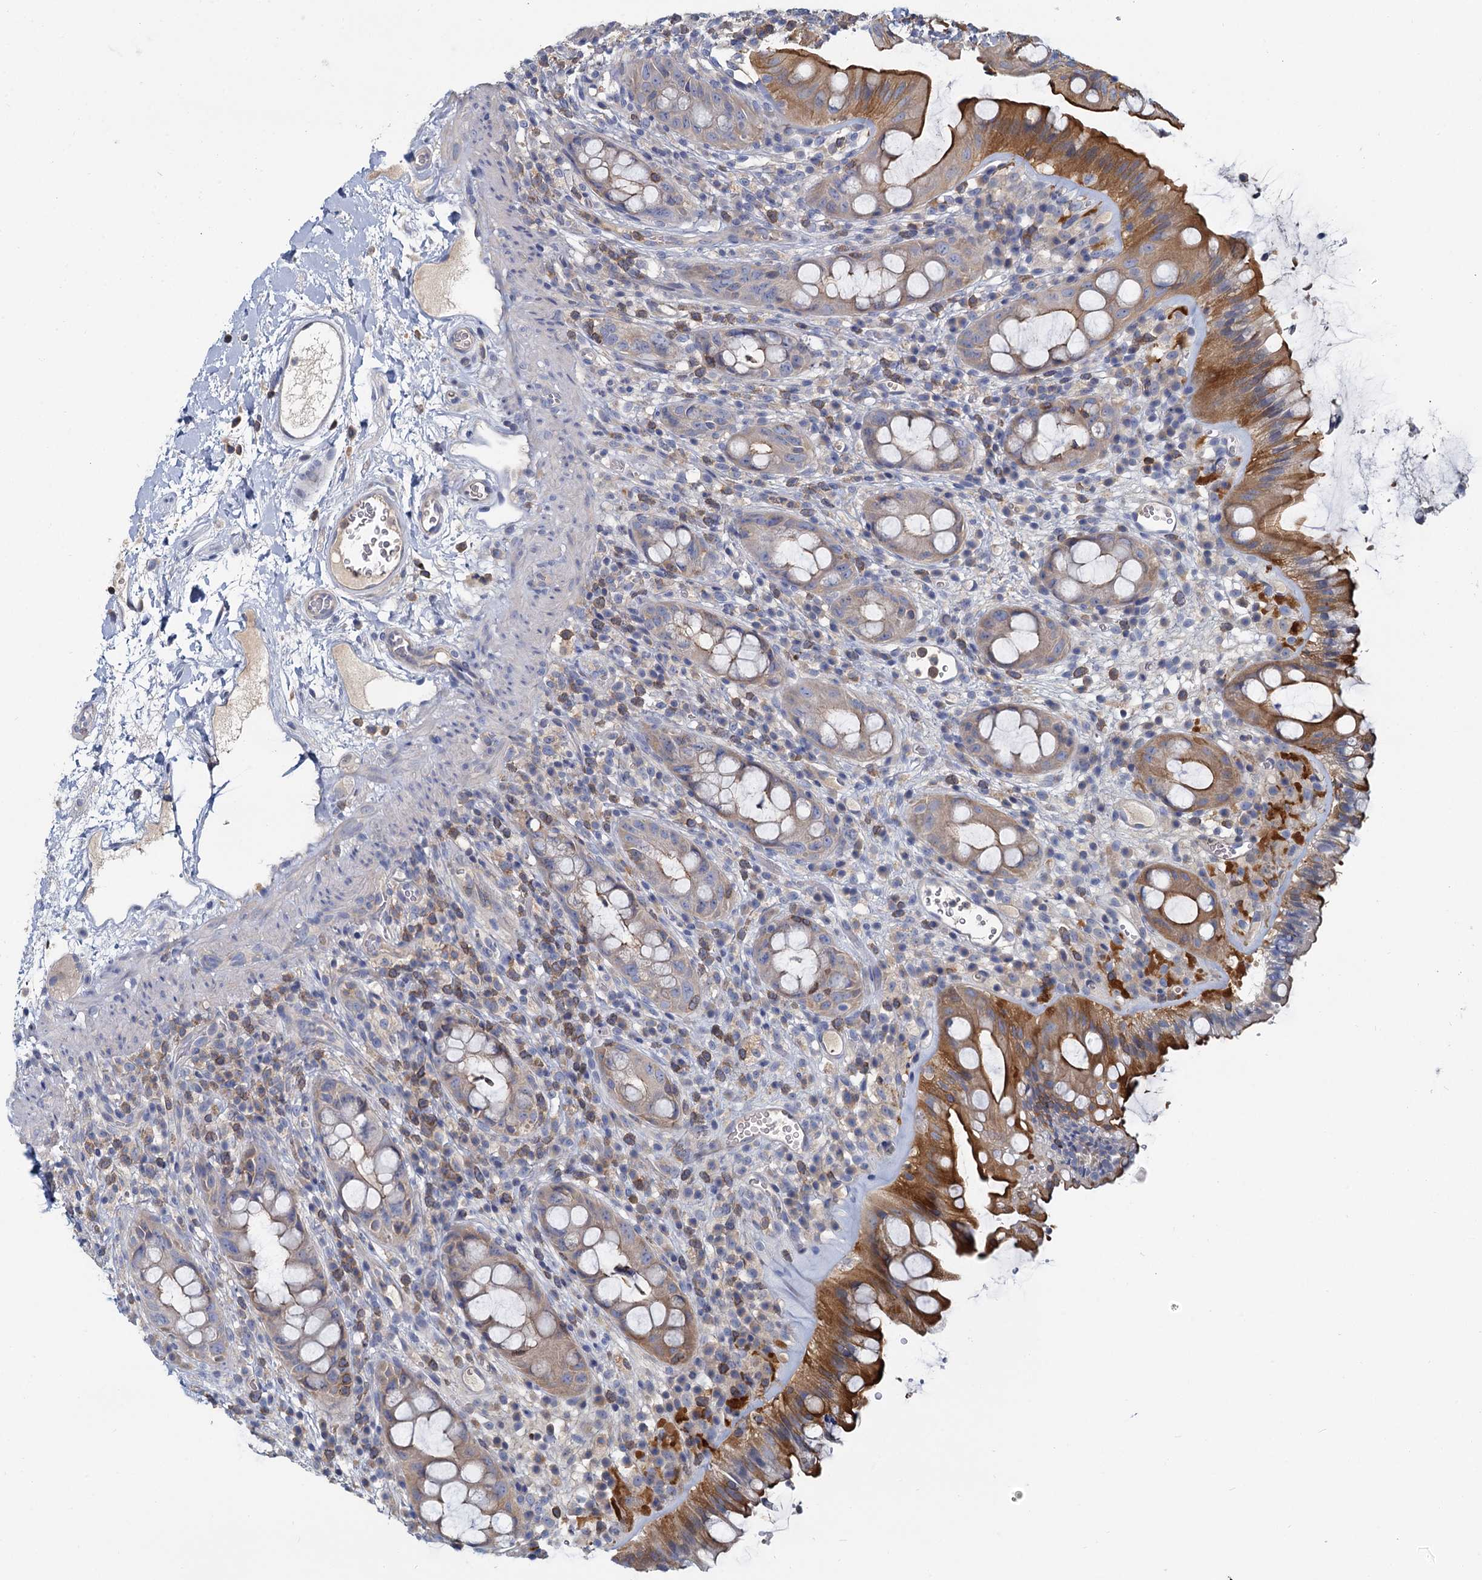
{"staining": {"intensity": "moderate", "quantity": "25%-75%", "location": "cytoplasmic/membranous"}, "tissue": "rectum", "cell_type": "Glandular cells", "image_type": "normal", "snomed": [{"axis": "morphology", "description": "Normal tissue, NOS"}, {"axis": "topography", "description": "Rectum"}], "caption": "The immunohistochemical stain shows moderate cytoplasmic/membranous positivity in glandular cells of unremarkable rectum. The staining is performed using DAB brown chromogen to label protein expression. The nuclei are counter-stained blue using hematoxylin.", "gene": "ACSM3", "patient": {"sex": "female", "age": 57}}